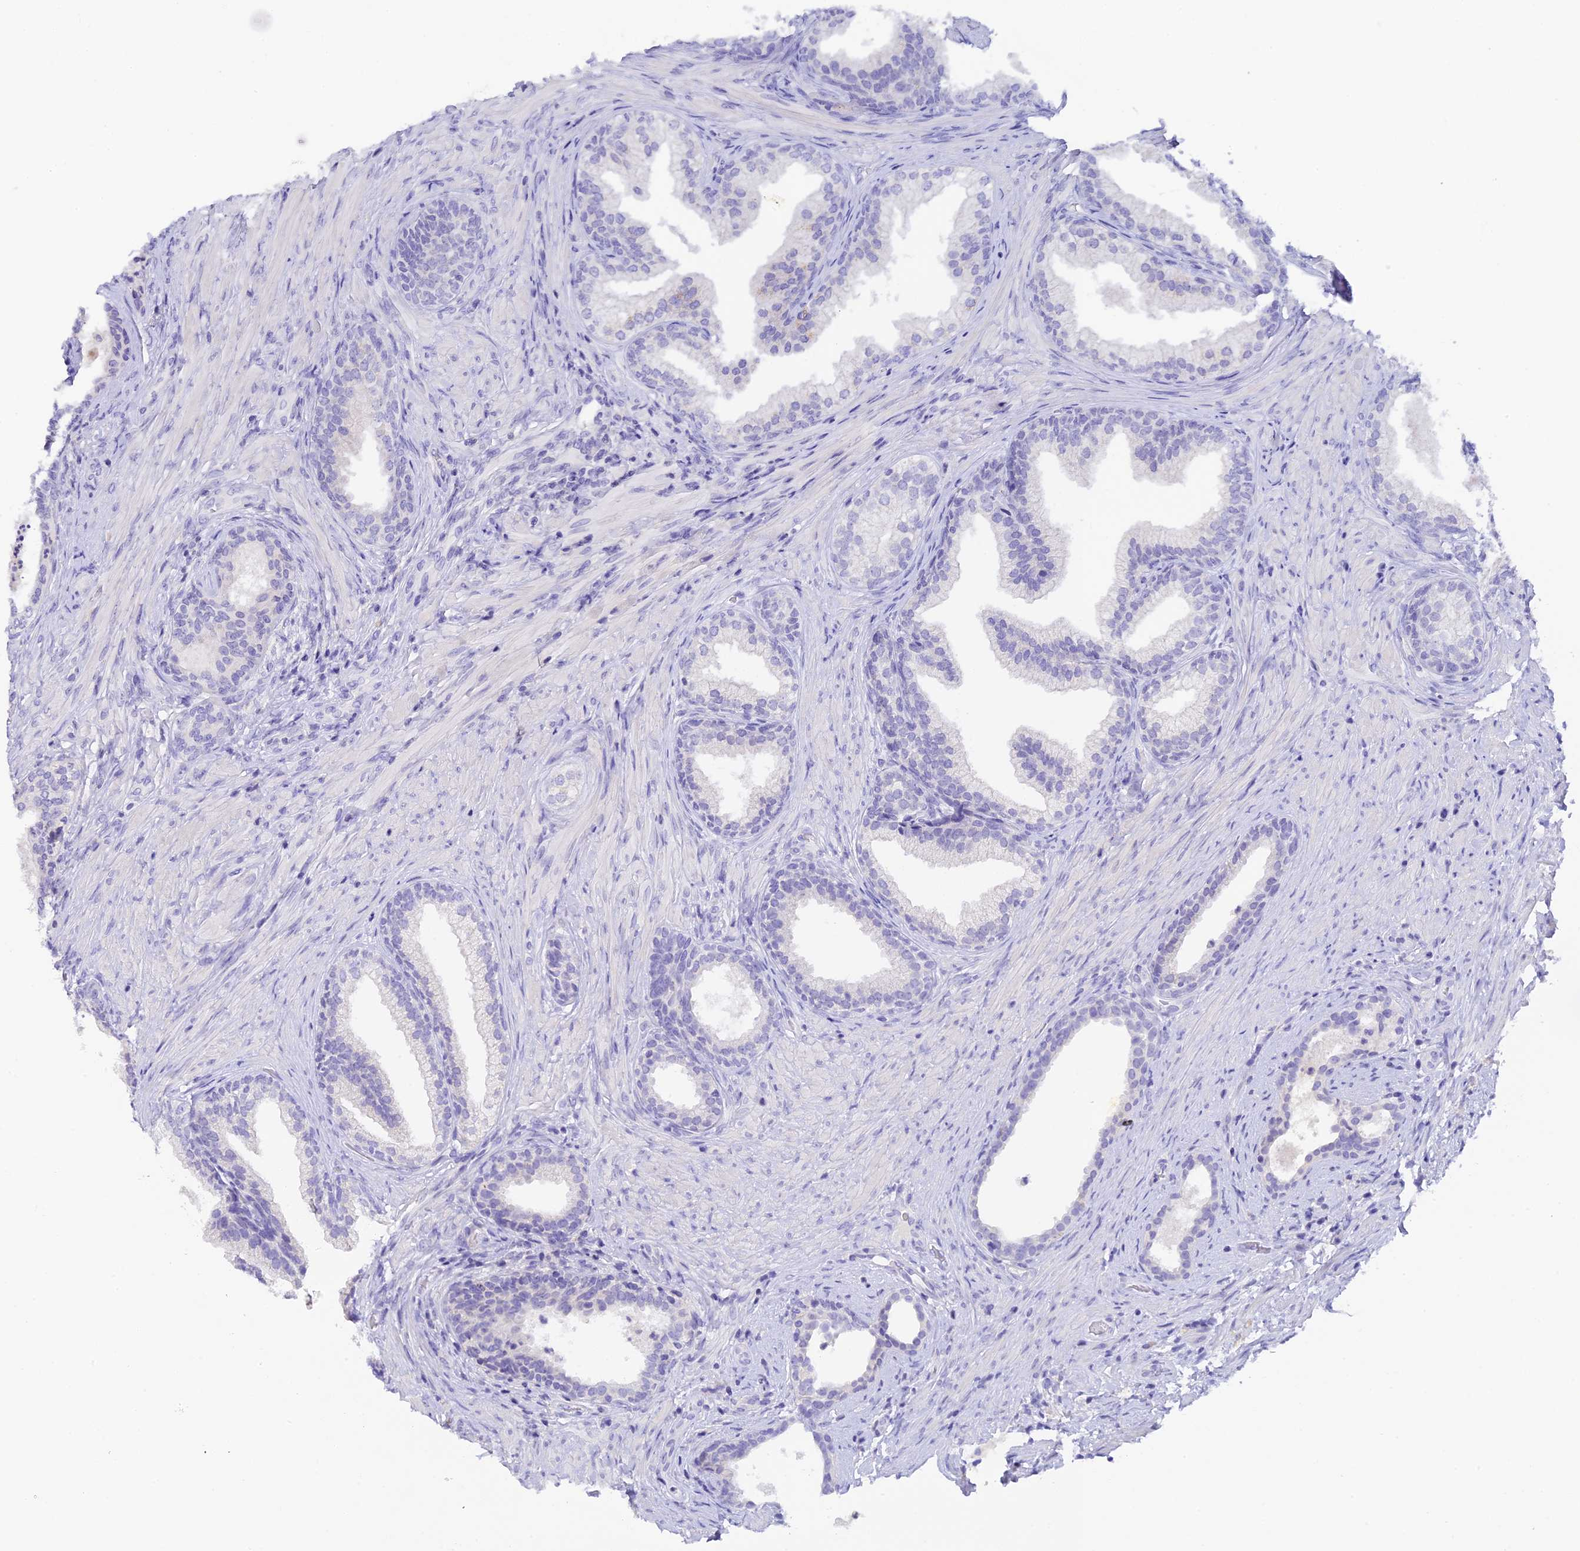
{"staining": {"intensity": "negative", "quantity": "none", "location": "none"}, "tissue": "prostate", "cell_type": "Glandular cells", "image_type": "normal", "snomed": [{"axis": "morphology", "description": "Normal tissue, NOS"}, {"axis": "topography", "description": "Prostate"}], "caption": "Immunohistochemical staining of normal human prostate demonstrates no significant positivity in glandular cells.", "gene": "C12orf29", "patient": {"sex": "male", "age": 76}}